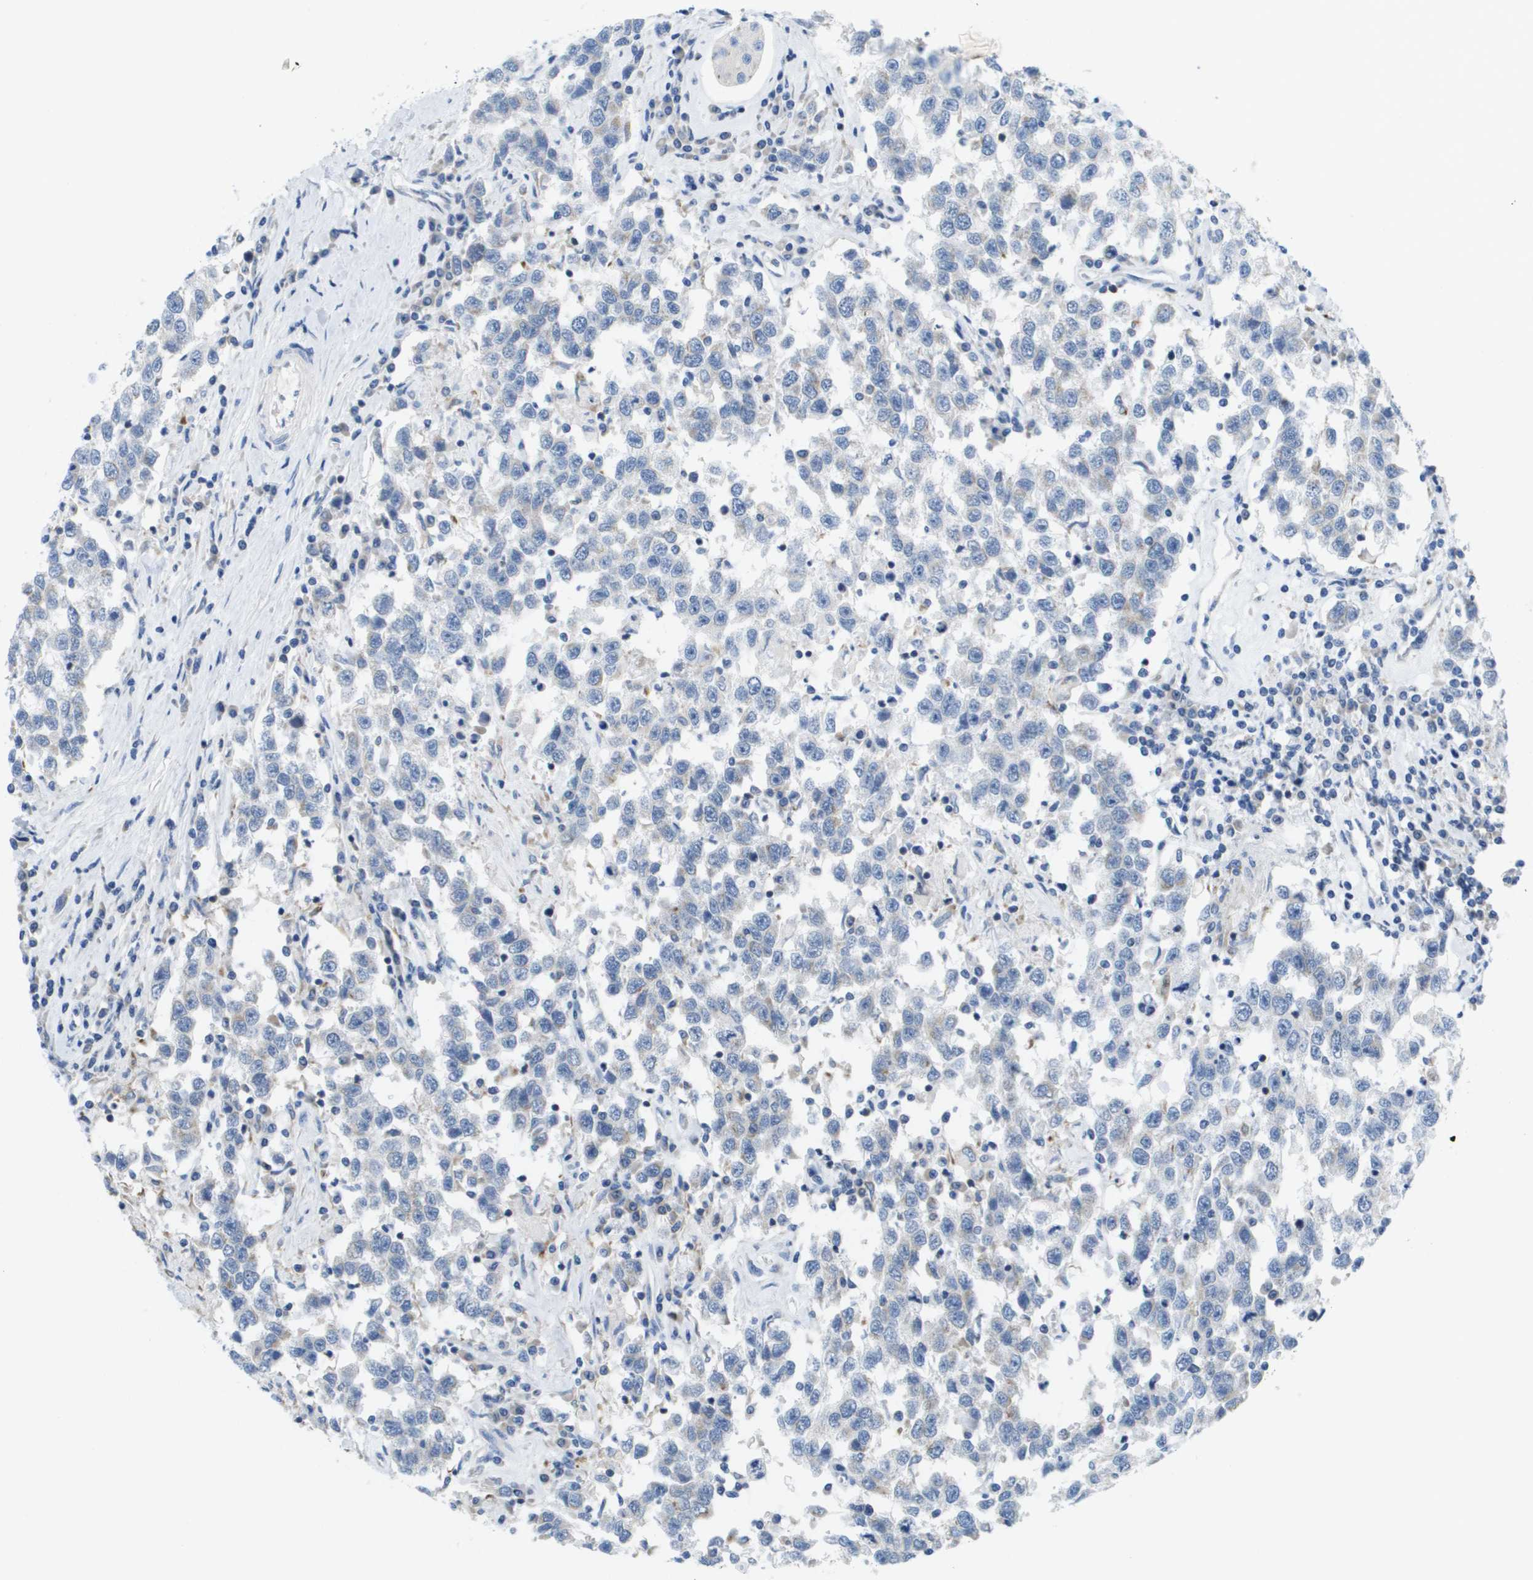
{"staining": {"intensity": "negative", "quantity": "none", "location": "none"}, "tissue": "testis cancer", "cell_type": "Tumor cells", "image_type": "cancer", "snomed": [{"axis": "morphology", "description": "Seminoma, NOS"}, {"axis": "topography", "description": "Testis"}], "caption": "The micrograph demonstrates no significant staining in tumor cells of testis cancer (seminoma). (Stains: DAB IHC with hematoxylin counter stain, Microscopy: brightfield microscopy at high magnification).", "gene": "PTDSS1", "patient": {"sex": "male", "age": 41}}